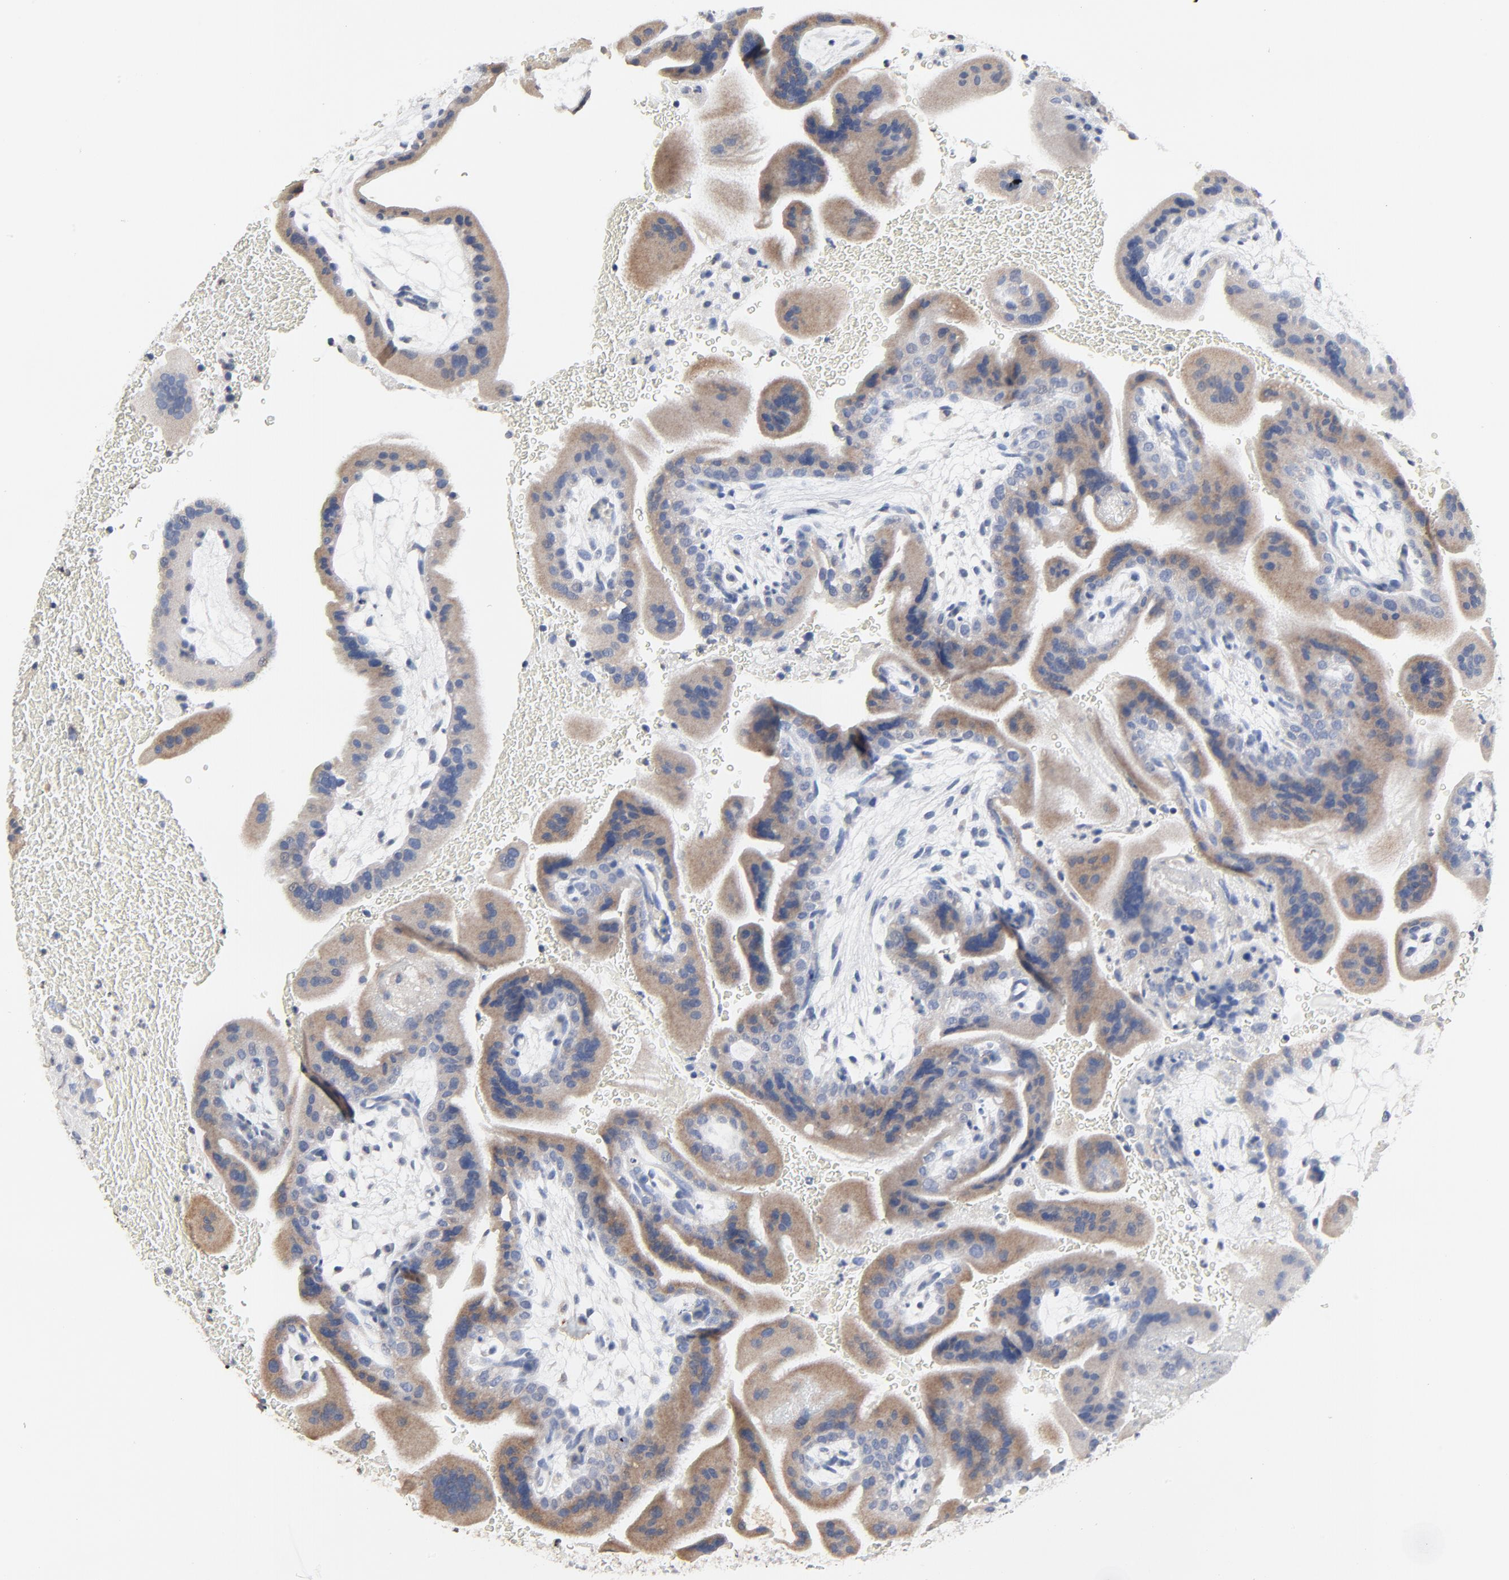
{"staining": {"intensity": "moderate", "quantity": ">75%", "location": "cytoplasmic/membranous"}, "tissue": "placenta", "cell_type": "Trophoblastic cells", "image_type": "normal", "snomed": [{"axis": "morphology", "description": "Normal tissue, NOS"}, {"axis": "topography", "description": "Placenta"}], "caption": "The histopathology image demonstrates immunohistochemical staining of normal placenta. There is moderate cytoplasmic/membranous positivity is identified in about >75% of trophoblastic cells.", "gene": "FBXL5", "patient": {"sex": "female", "age": 19}}